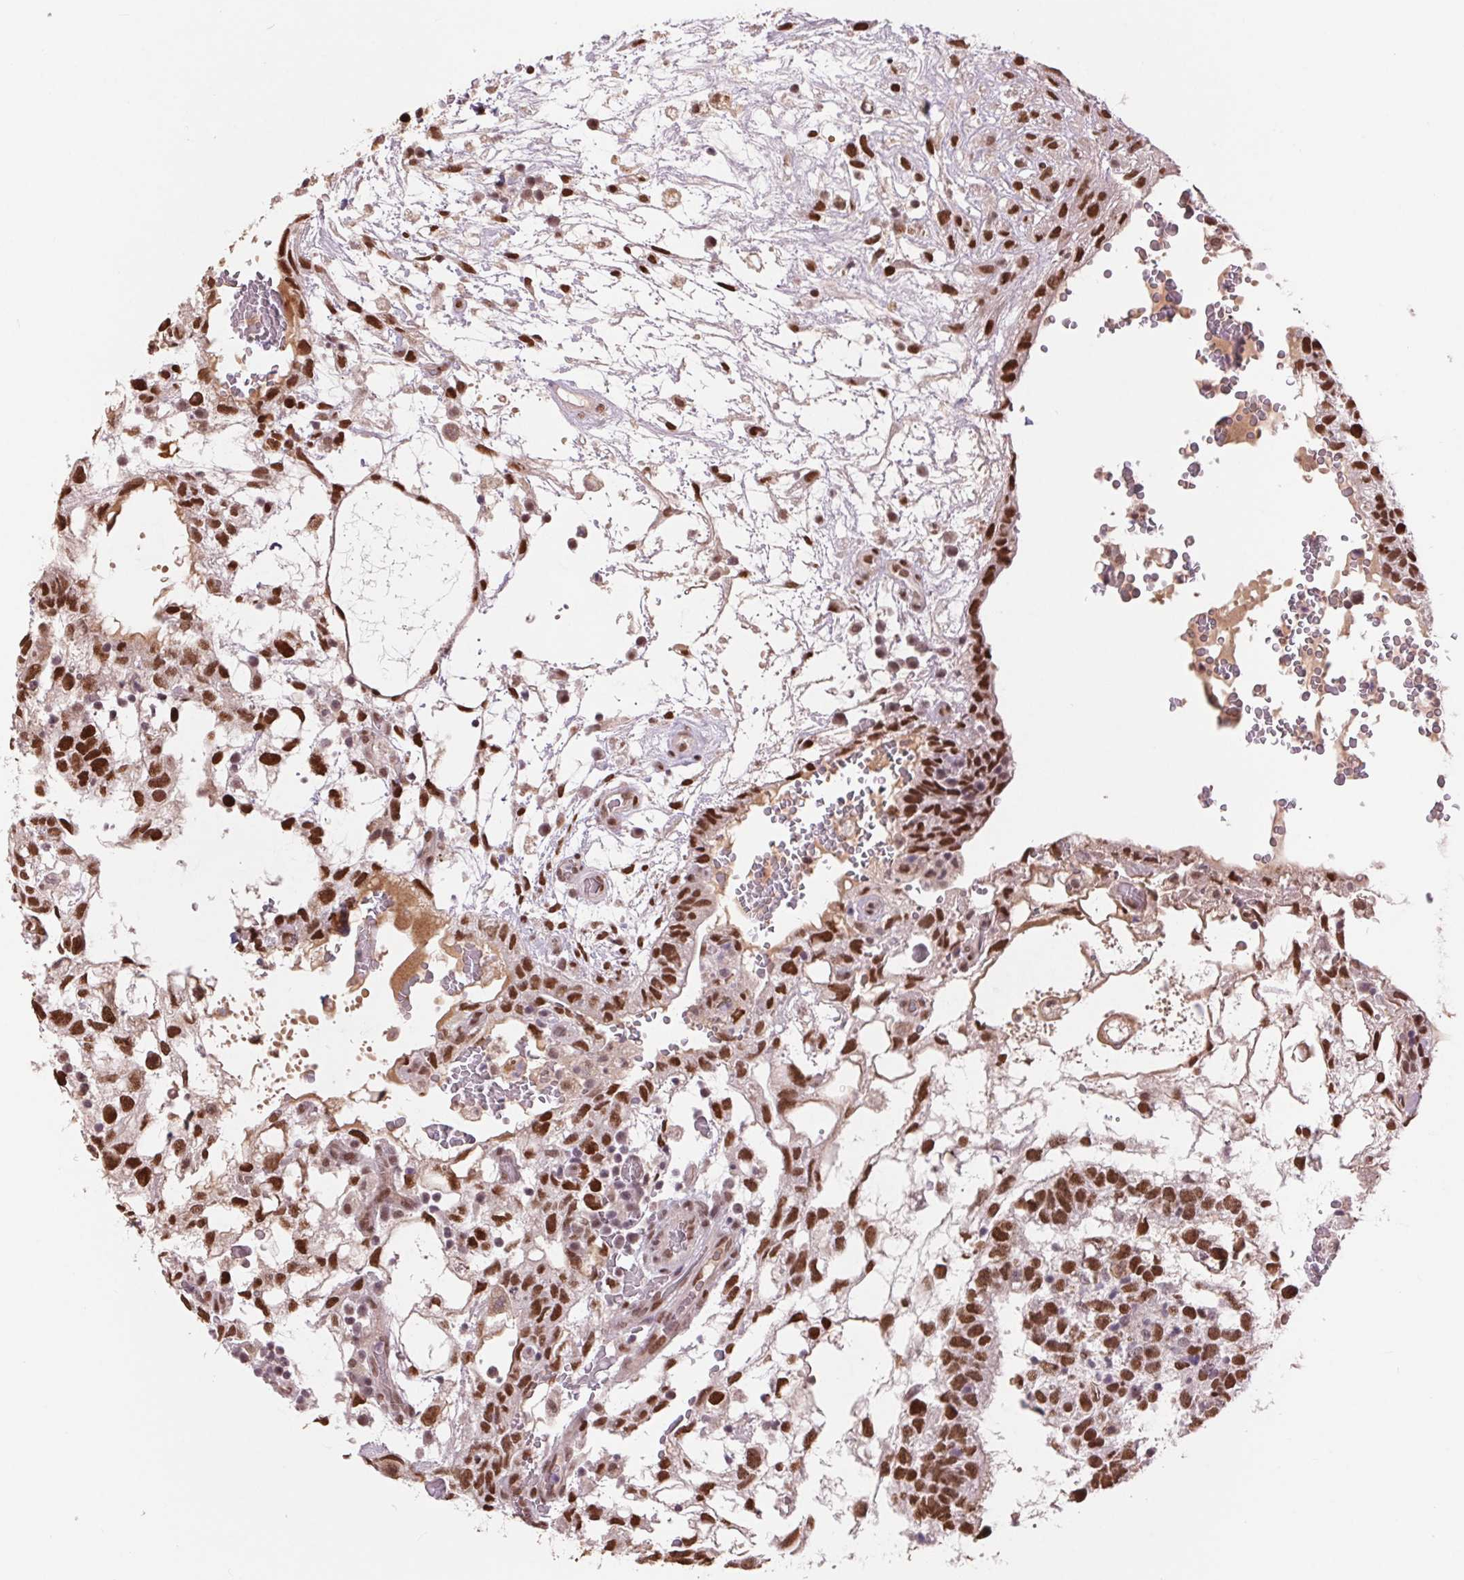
{"staining": {"intensity": "strong", "quantity": ">75%", "location": "nuclear"}, "tissue": "testis cancer", "cell_type": "Tumor cells", "image_type": "cancer", "snomed": [{"axis": "morphology", "description": "Normal tissue, NOS"}, {"axis": "morphology", "description": "Carcinoma, Embryonal, NOS"}, {"axis": "topography", "description": "Testis"}], "caption": "A micrograph of human testis embryonal carcinoma stained for a protein shows strong nuclear brown staining in tumor cells.", "gene": "RAD23A", "patient": {"sex": "male", "age": 32}}